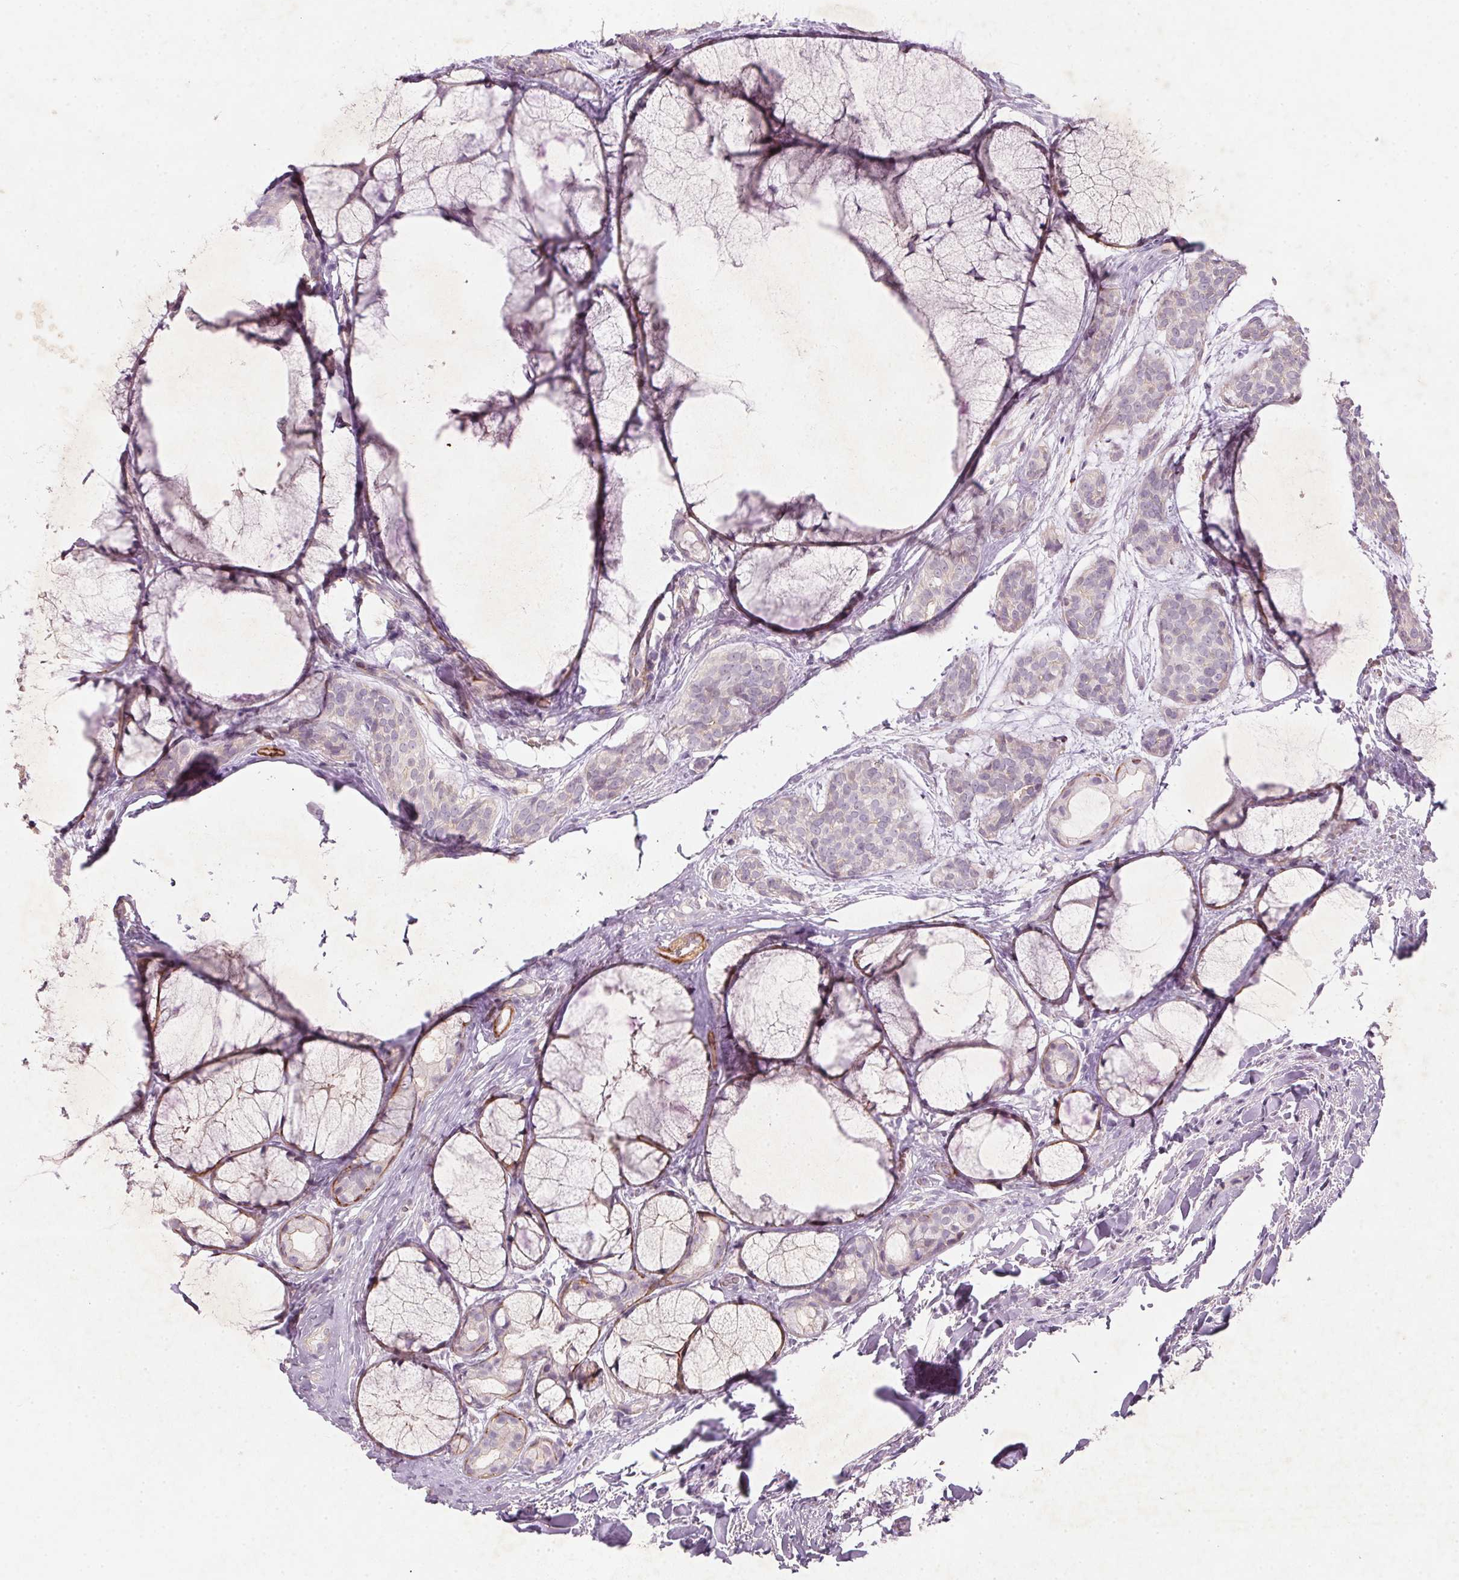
{"staining": {"intensity": "negative", "quantity": "none", "location": "none"}, "tissue": "head and neck cancer", "cell_type": "Tumor cells", "image_type": "cancer", "snomed": [{"axis": "morphology", "description": "Adenocarcinoma, NOS"}, {"axis": "topography", "description": "Head-Neck"}], "caption": "Immunohistochemistry (IHC) histopathology image of head and neck cancer (adenocarcinoma) stained for a protein (brown), which reveals no staining in tumor cells.", "gene": "KCNK15", "patient": {"sex": "male", "age": 66}}